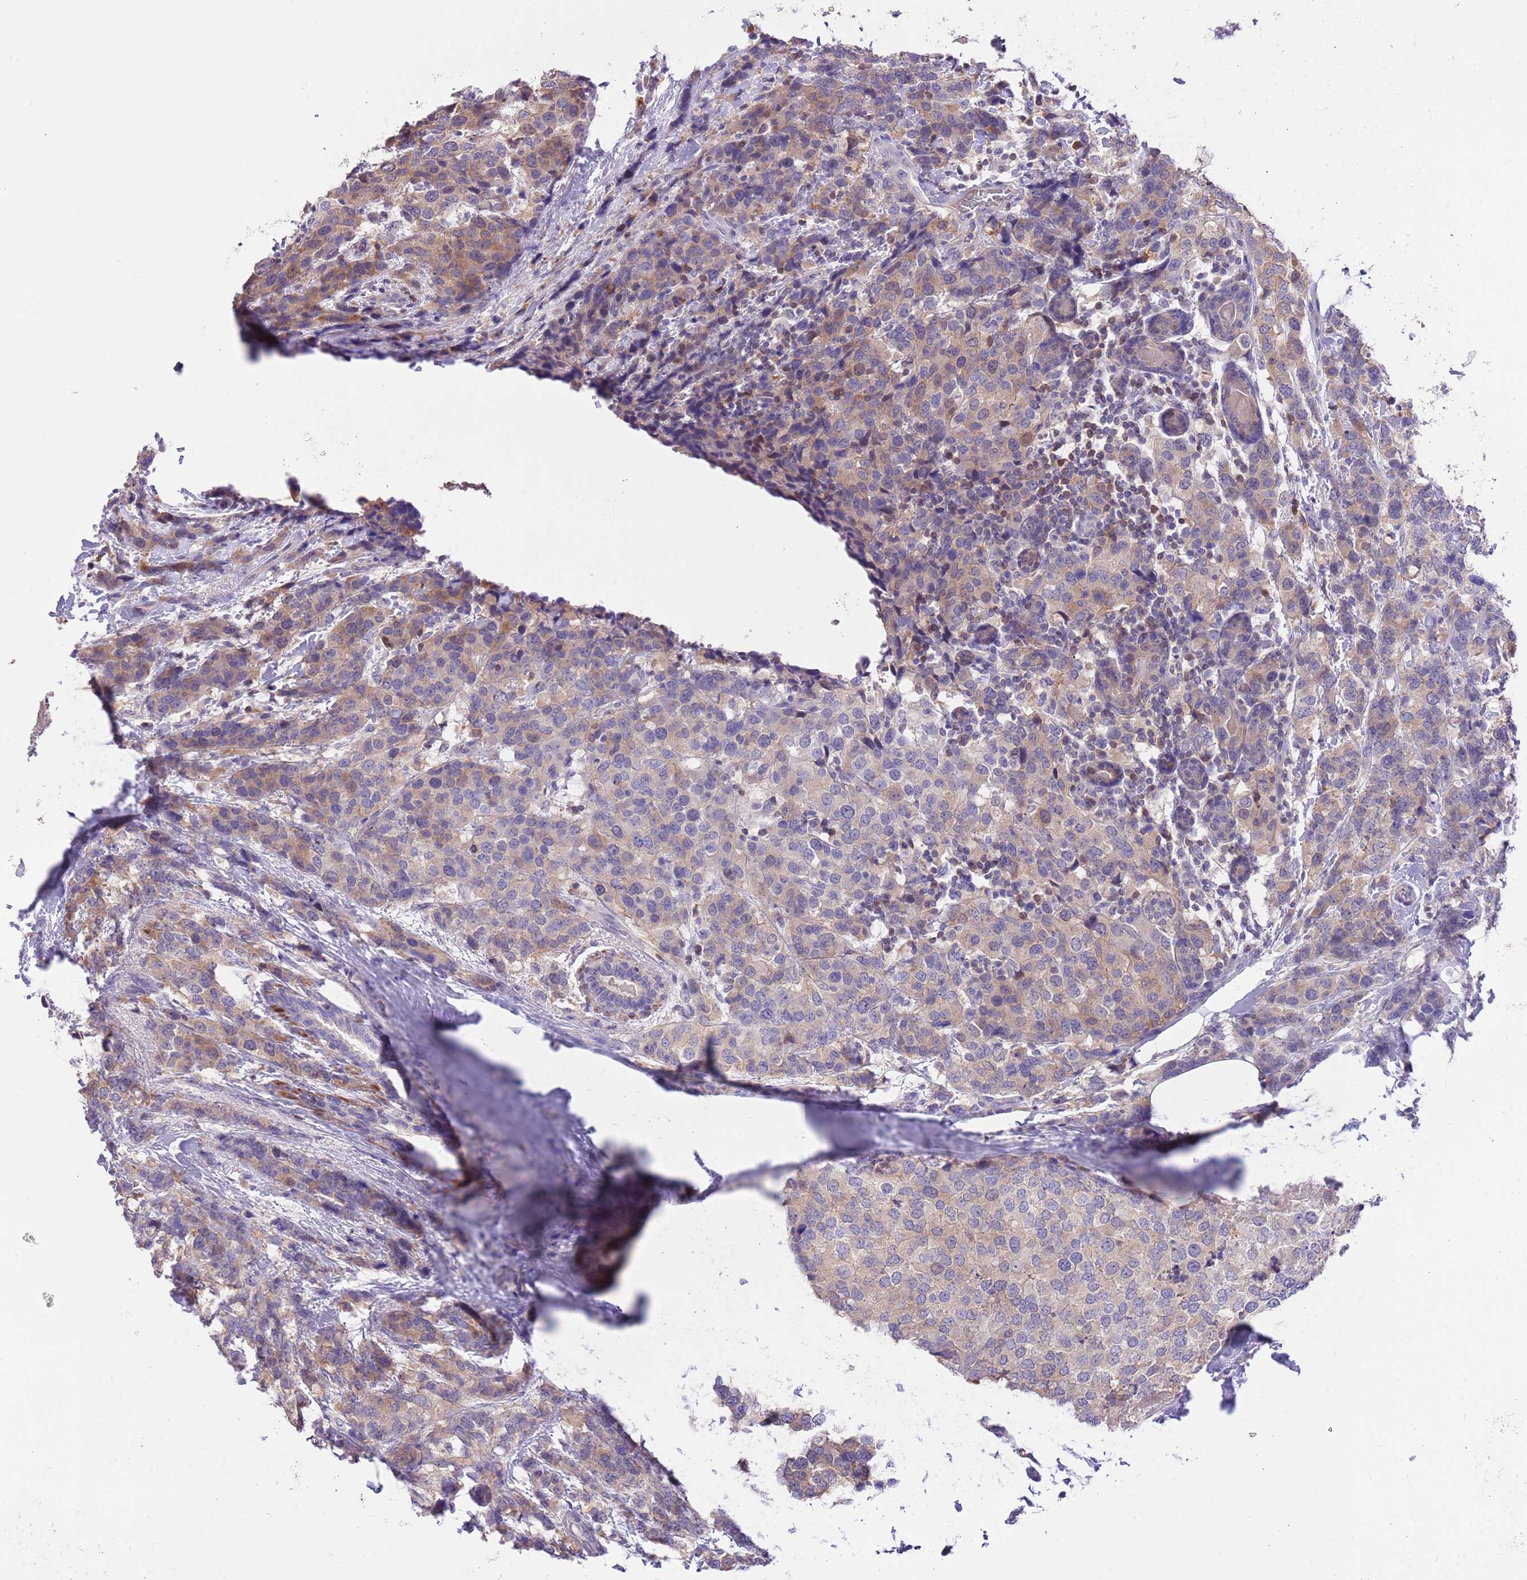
{"staining": {"intensity": "moderate", "quantity": ">75%", "location": "cytoplasmic/membranous"}, "tissue": "breast cancer", "cell_type": "Tumor cells", "image_type": "cancer", "snomed": [{"axis": "morphology", "description": "Lobular carcinoma"}, {"axis": "topography", "description": "Breast"}], "caption": "Protein staining of breast cancer tissue exhibits moderate cytoplasmic/membranous expression in about >75% of tumor cells.", "gene": "PRR32", "patient": {"sex": "female", "age": 59}}